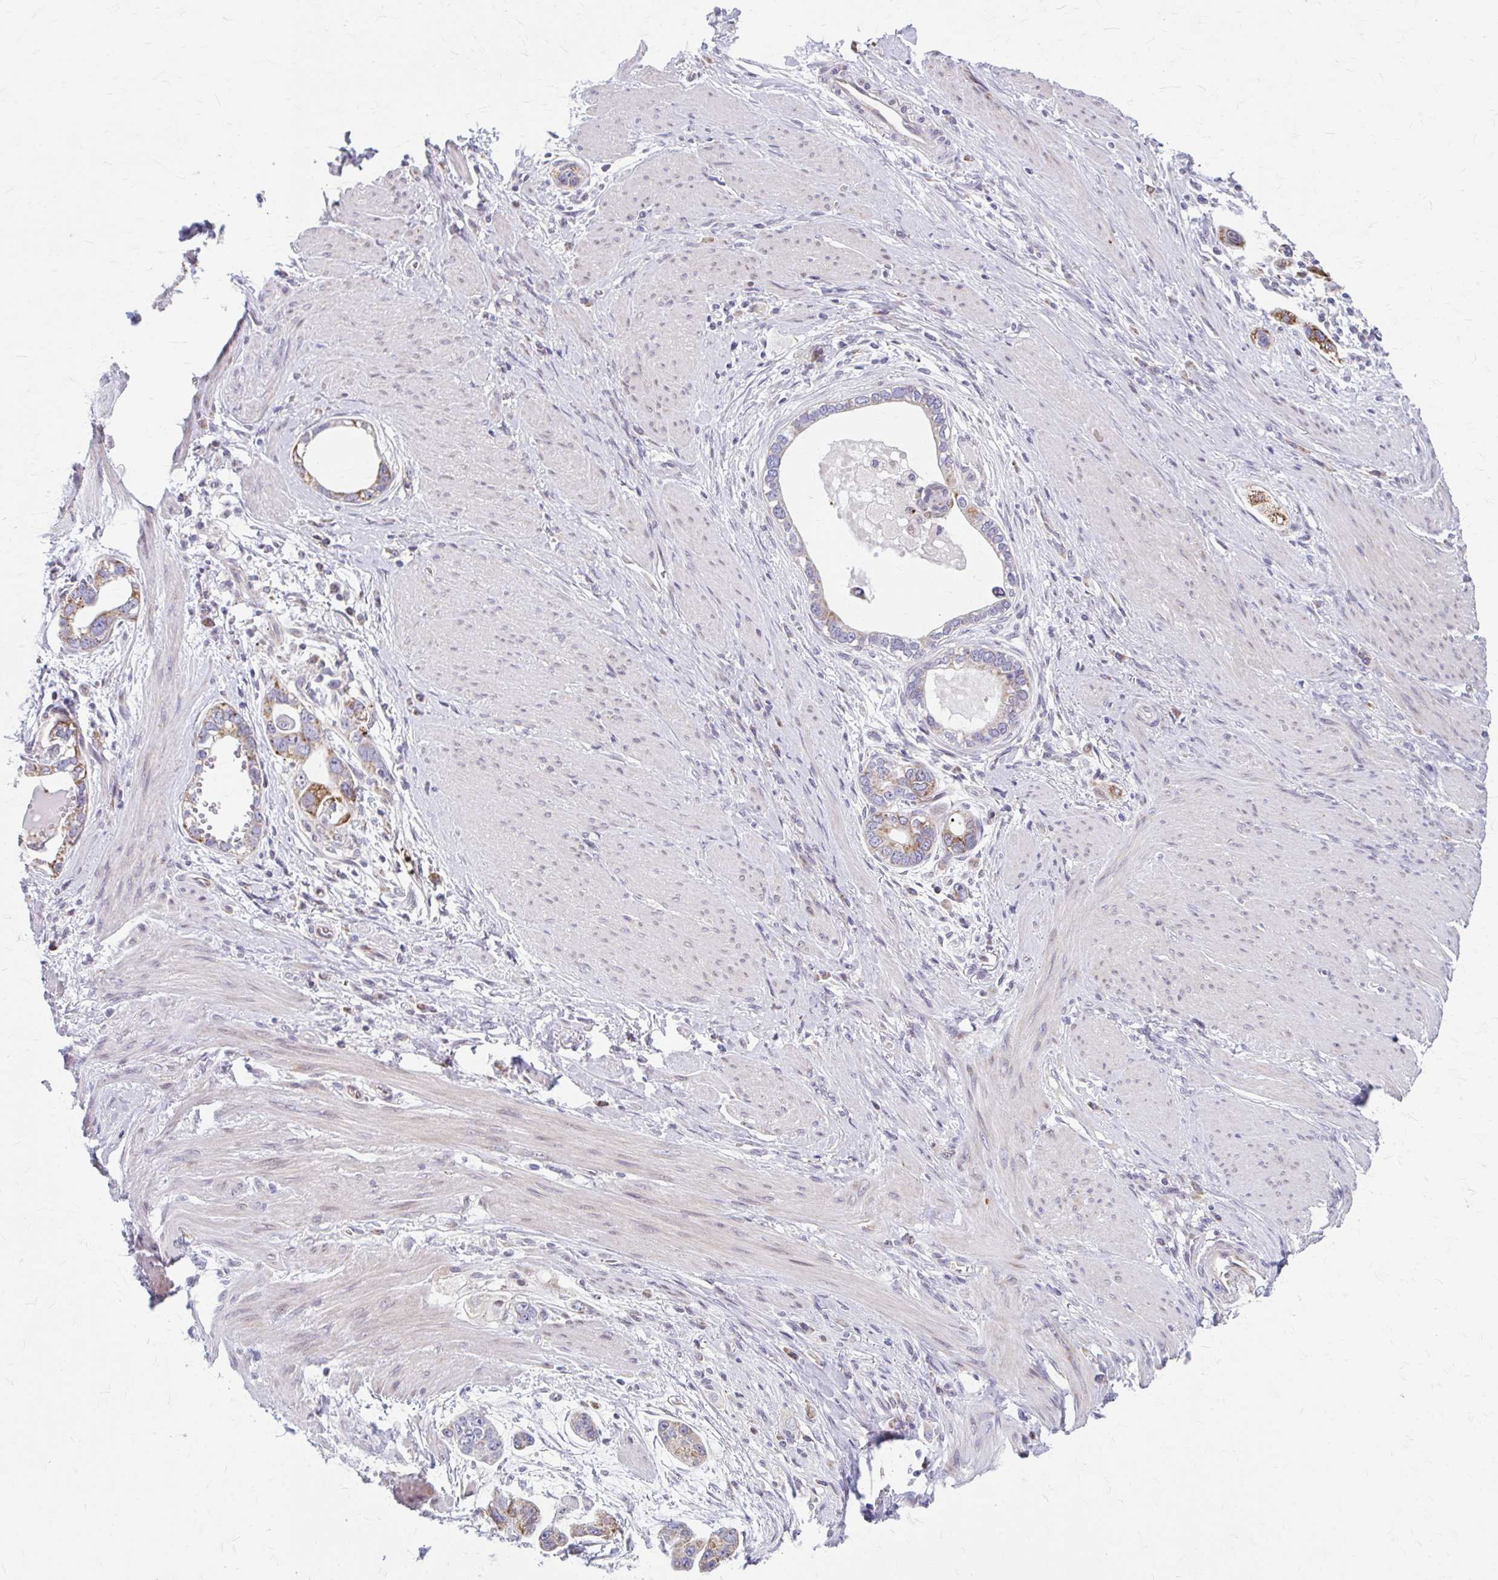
{"staining": {"intensity": "moderate", "quantity": "<25%", "location": "cytoplasmic/membranous"}, "tissue": "stomach cancer", "cell_type": "Tumor cells", "image_type": "cancer", "snomed": [{"axis": "morphology", "description": "Adenocarcinoma, NOS"}, {"axis": "topography", "description": "Stomach, lower"}], "caption": "Moderate cytoplasmic/membranous expression for a protein is identified in about <25% of tumor cells of adenocarcinoma (stomach) using IHC.", "gene": "BEAN1", "patient": {"sex": "female", "age": 93}}